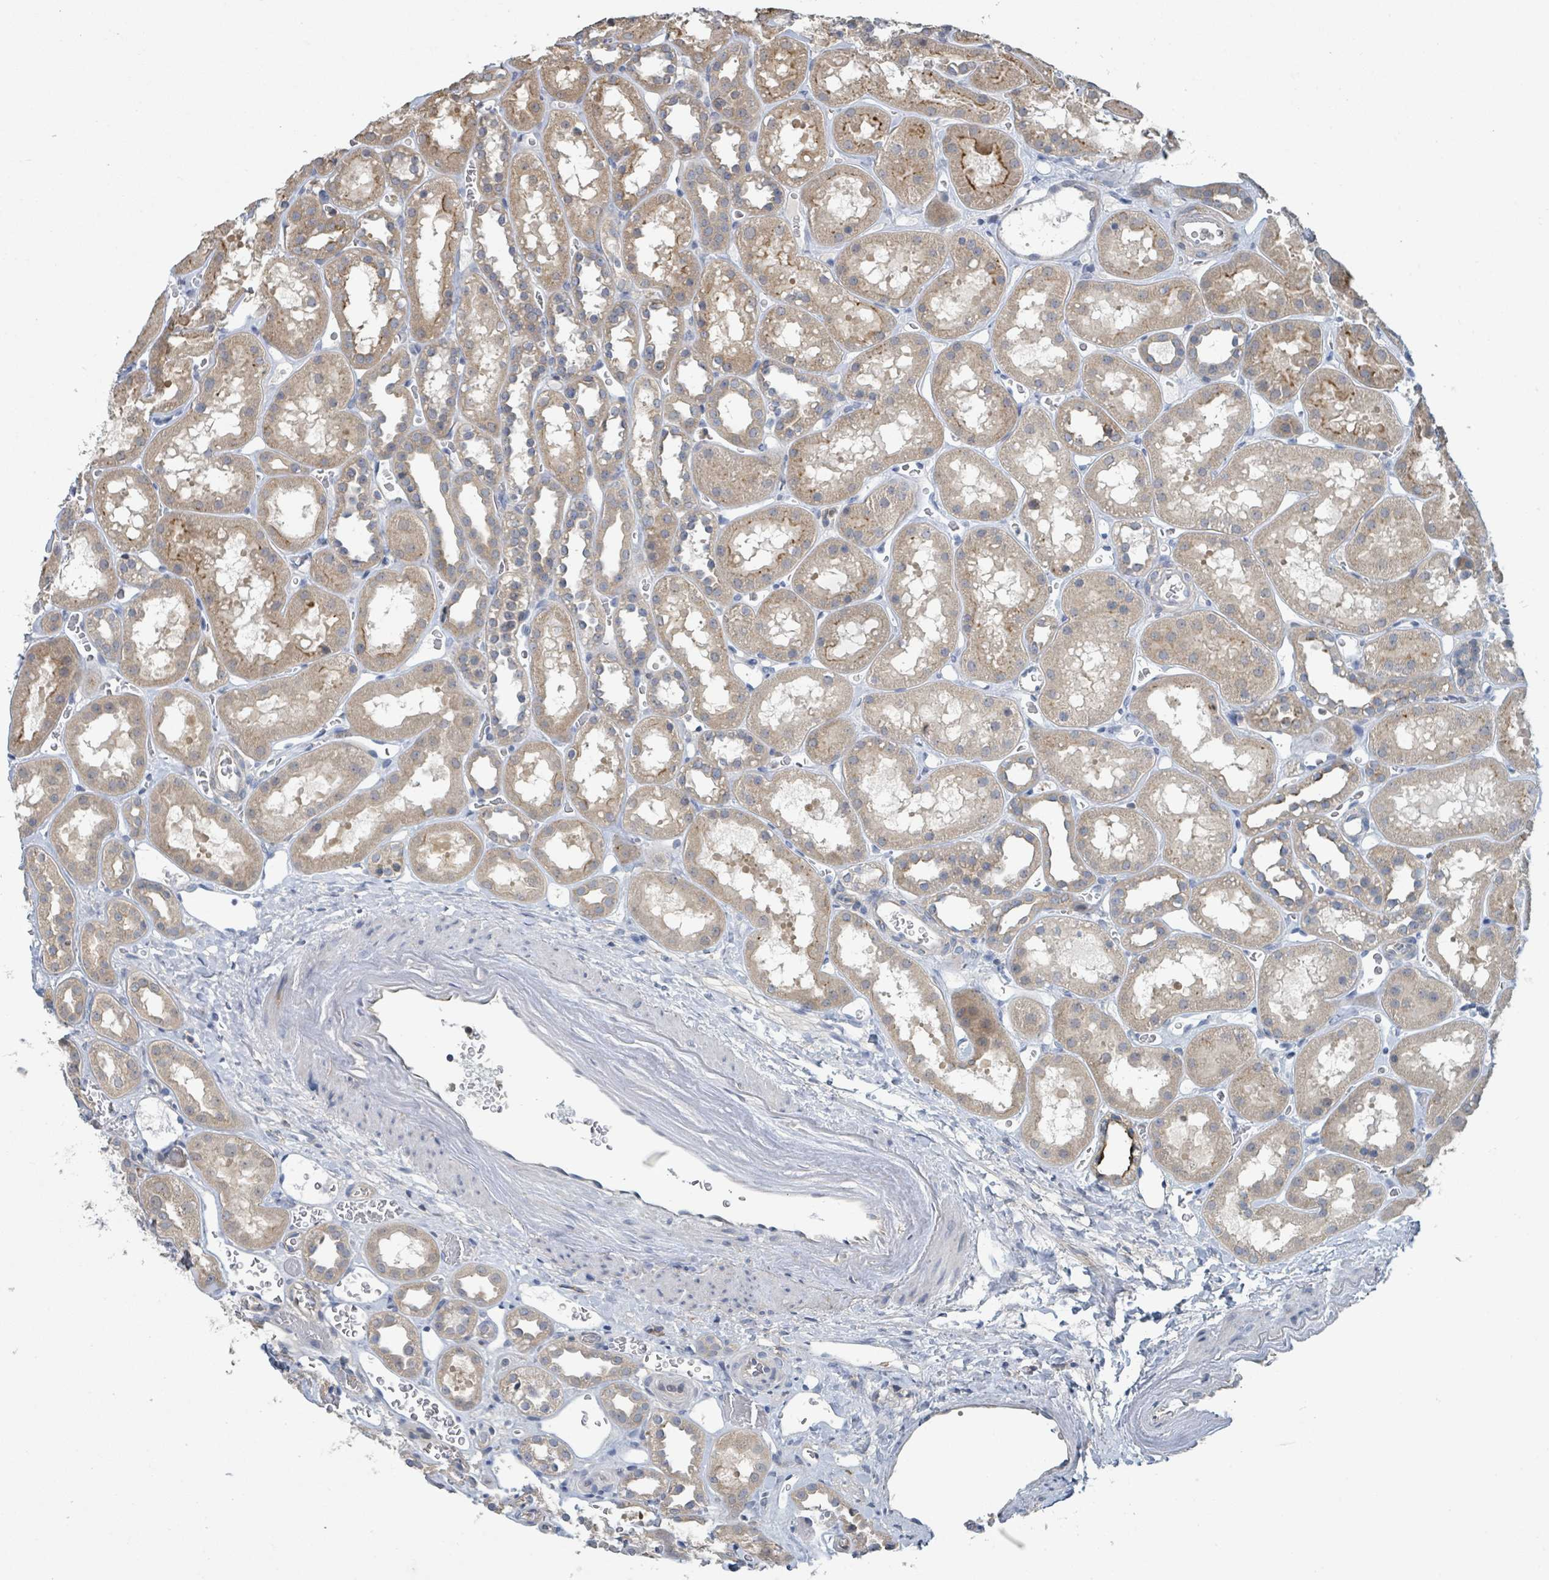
{"staining": {"intensity": "negative", "quantity": "none", "location": "none"}, "tissue": "kidney", "cell_type": "Cells in glomeruli", "image_type": "normal", "snomed": [{"axis": "morphology", "description": "Normal tissue, NOS"}, {"axis": "topography", "description": "Kidney"}], "caption": "A photomicrograph of human kidney is negative for staining in cells in glomeruli.", "gene": "LRRC42", "patient": {"sex": "female", "age": 41}}